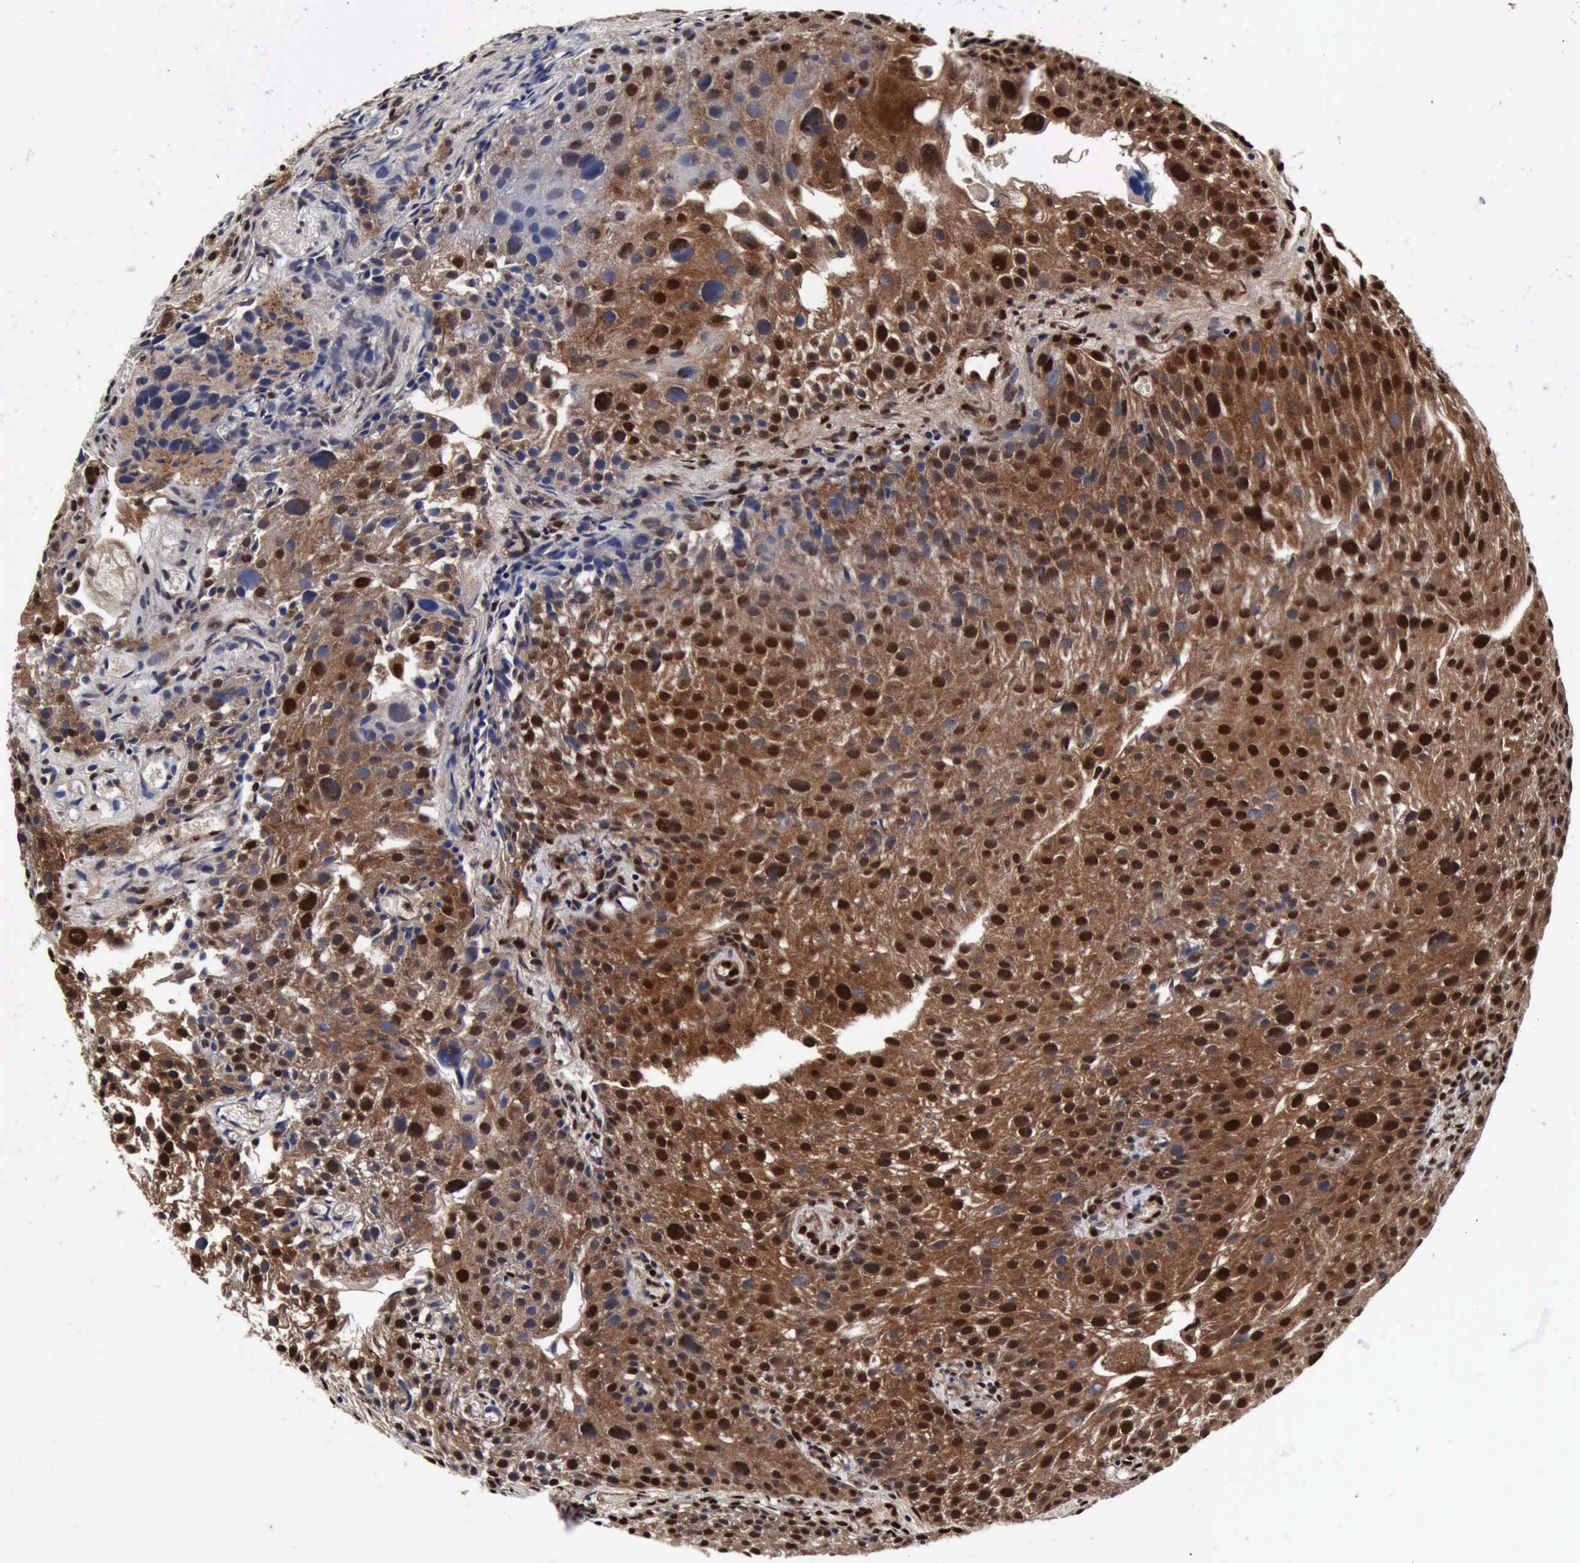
{"staining": {"intensity": "moderate", "quantity": ">75%", "location": "cytoplasmic/membranous,nuclear"}, "tissue": "urothelial cancer", "cell_type": "Tumor cells", "image_type": "cancer", "snomed": [{"axis": "morphology", "description": "Urothelial carcinoma, High grade"}, {"axis": "topography", "description": "Urinary bladder"}], "caption": "DAB immunohistochemical staining of urothelial carcinoma (high-grade) shows moderate cytoplasmic/membranous and nuclear protein expression in about >75% of tumor cells. (Brightfield microscopy of DAB IHC at high magnification).", "gene": "UBC", "patient": {"sex": "female", "age": 78}}